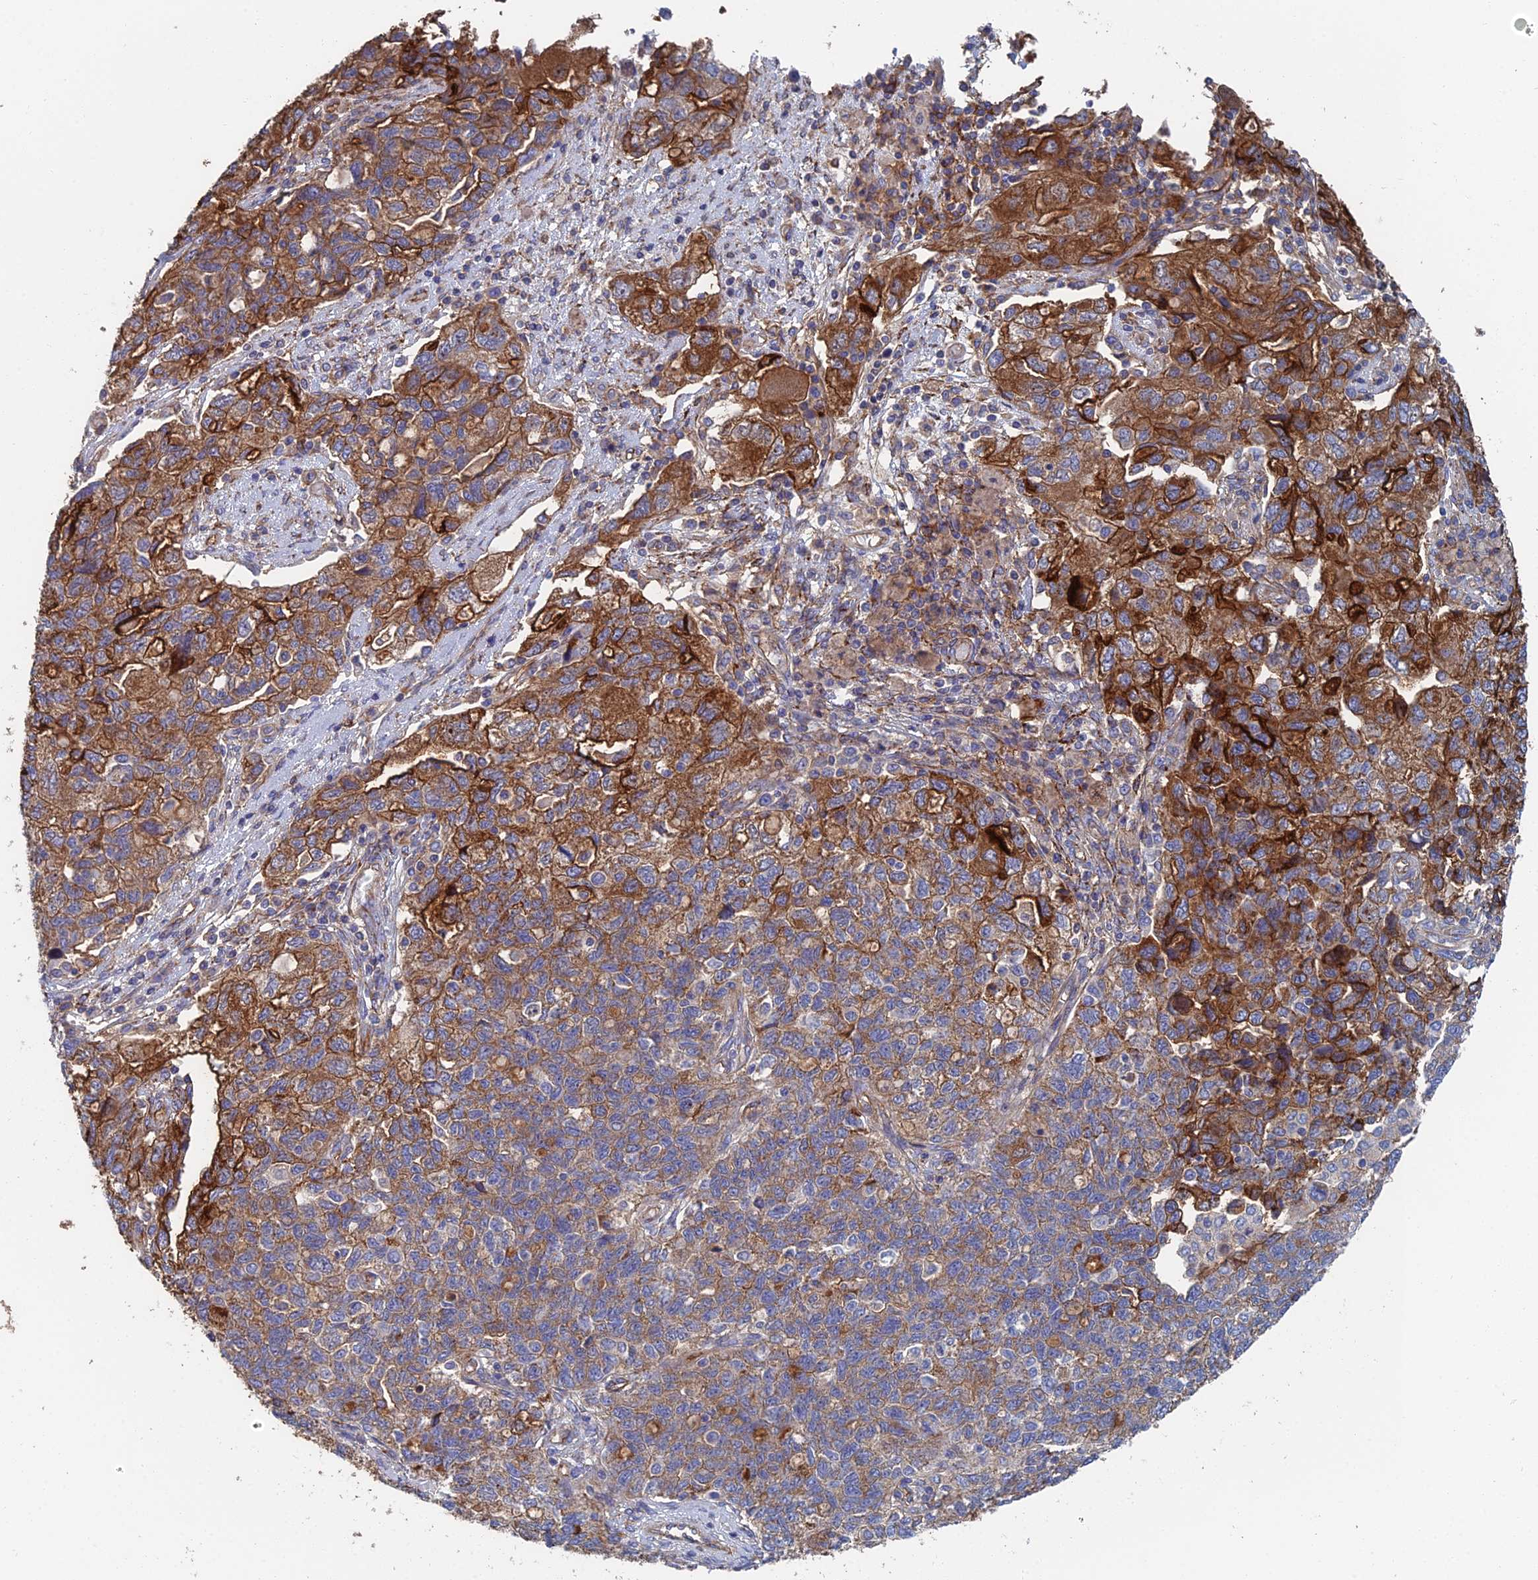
{"staining": {"intensity": "strong", "quantity": "25%-75%", "location": "cytoplasmic/membranous"}, "tissue": "ovarian cancer", "cell_type": "Tumor cells", "image_type": "cancer", "snomed": [{"axis": "morphology", "description": "Carcinoma, NOS"}, {"axis": "morphology", "description": "Cystadenocarcinoma, serous, NOS"}, {"axis": "topography", "description": "Ovary"}], "caption": "IHC of ovarian cancer shows high levels of strong cytoplasmic/membranous positivity in about 25%-75% of tumor cells. (Stains: DAB (3,3'-diaminobenzidine) in brown, nuclei in blue, Microscopy: brightfield microscopy at high magnification).", "gene": "SNX11", "patient": {"sex": "female", "age": 69}}